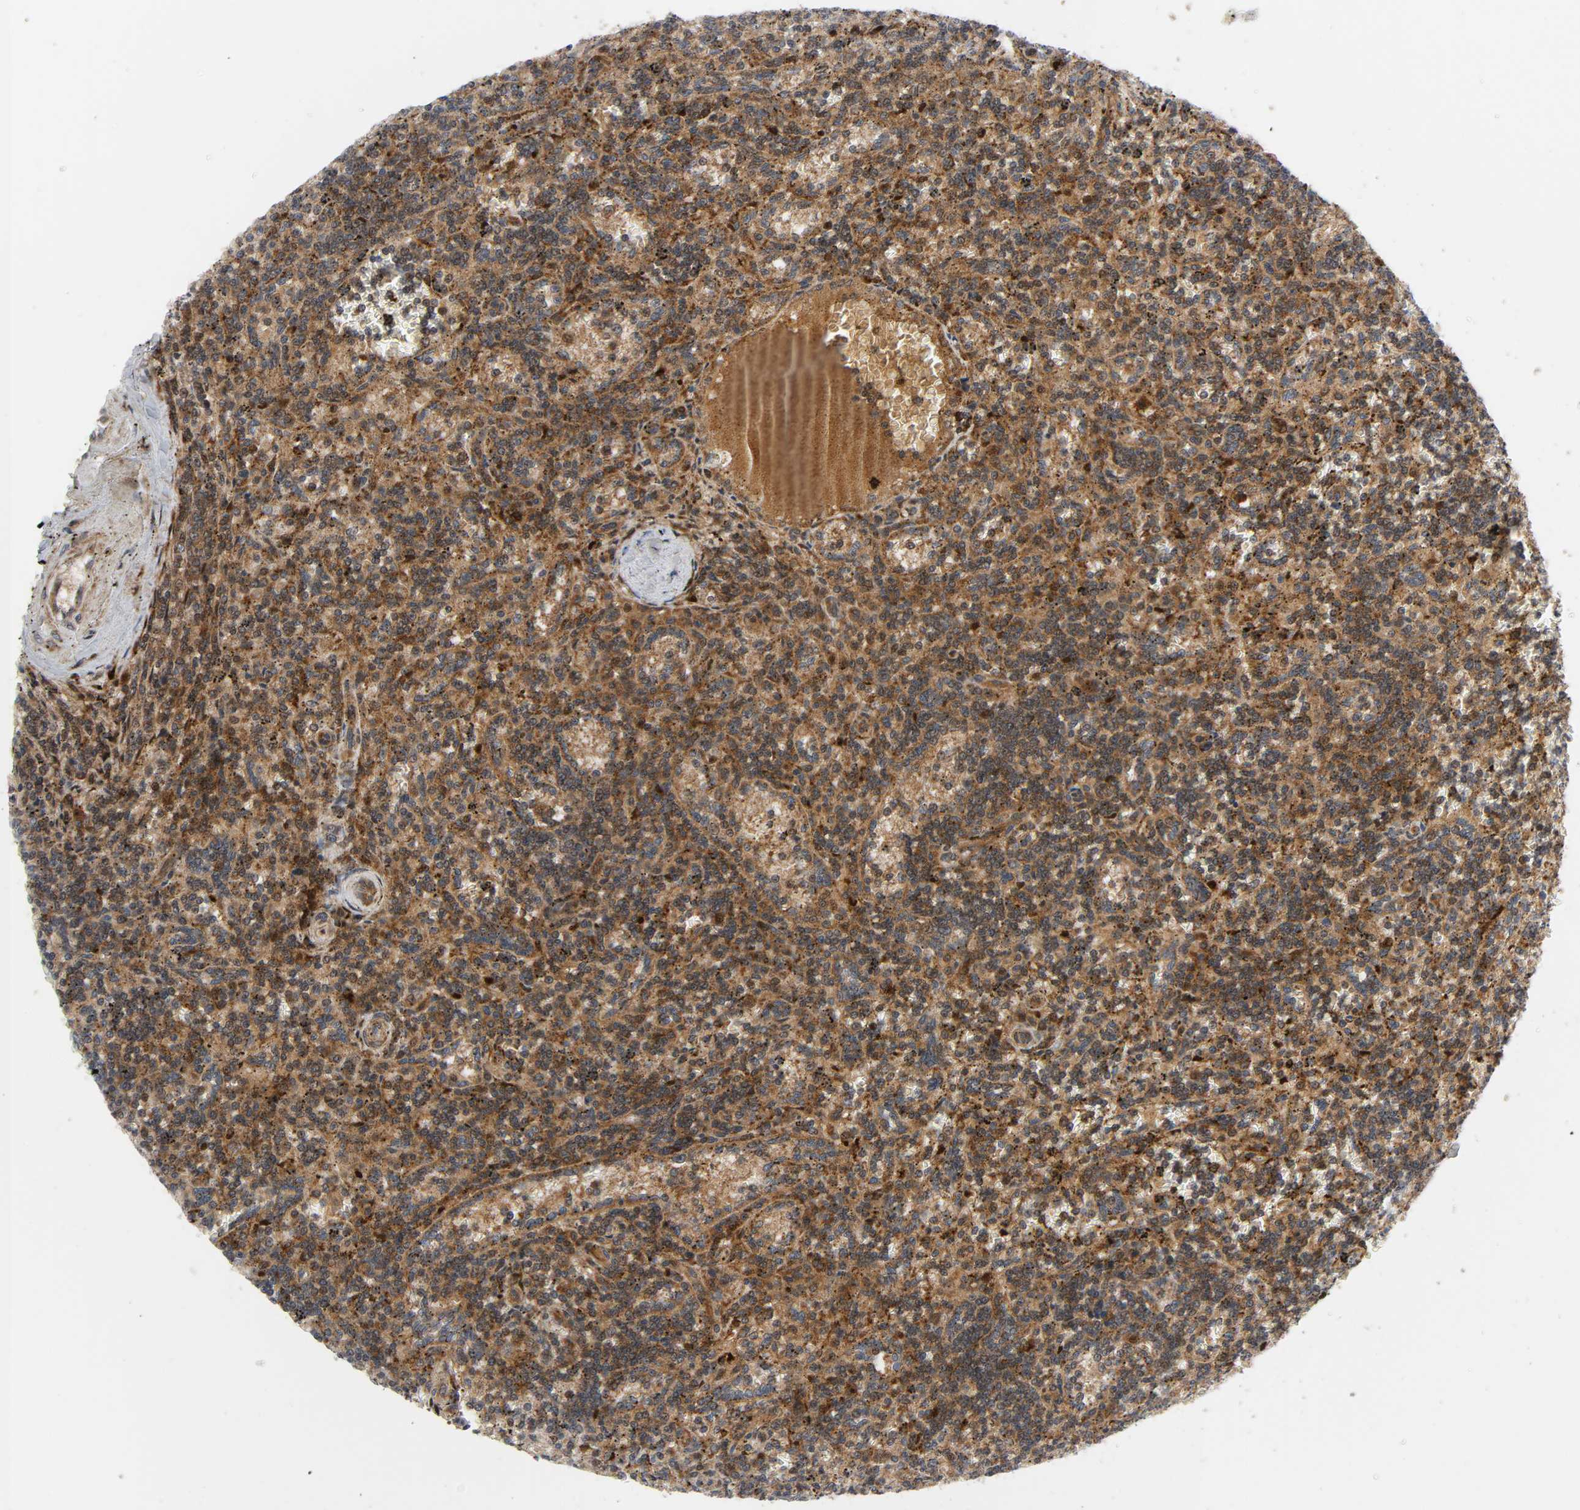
{"staining": {"intensity": "moderate", "quantity": ">75%", "location": "cytoplasmic/membranous"}, "tissue": "lymphoma", "cell_type": "Tumor cells", "image_type": "cancer", "snomed": [{"axis": "morphology", "description": "Malignant lymphoma, non-Hodgkin's type, Low grade"}, {"axis": "topography", "description": "Spleen"}], "caption": "Low-grade malignant lymphoma, non-Hodgkin's type stained with DAB (3,3'-diaminobenzidine) immunohistochemistry shows medium levels of moderate cytoplasmic/membranous positivity in approximately >75% of tumor cells. (DAB (3,3'-diaminobenzidine) = brown stain, brightfield microscopy at high magnification).", "gene": "CHUK", "patient": {"sex": "male", "age": 73}}